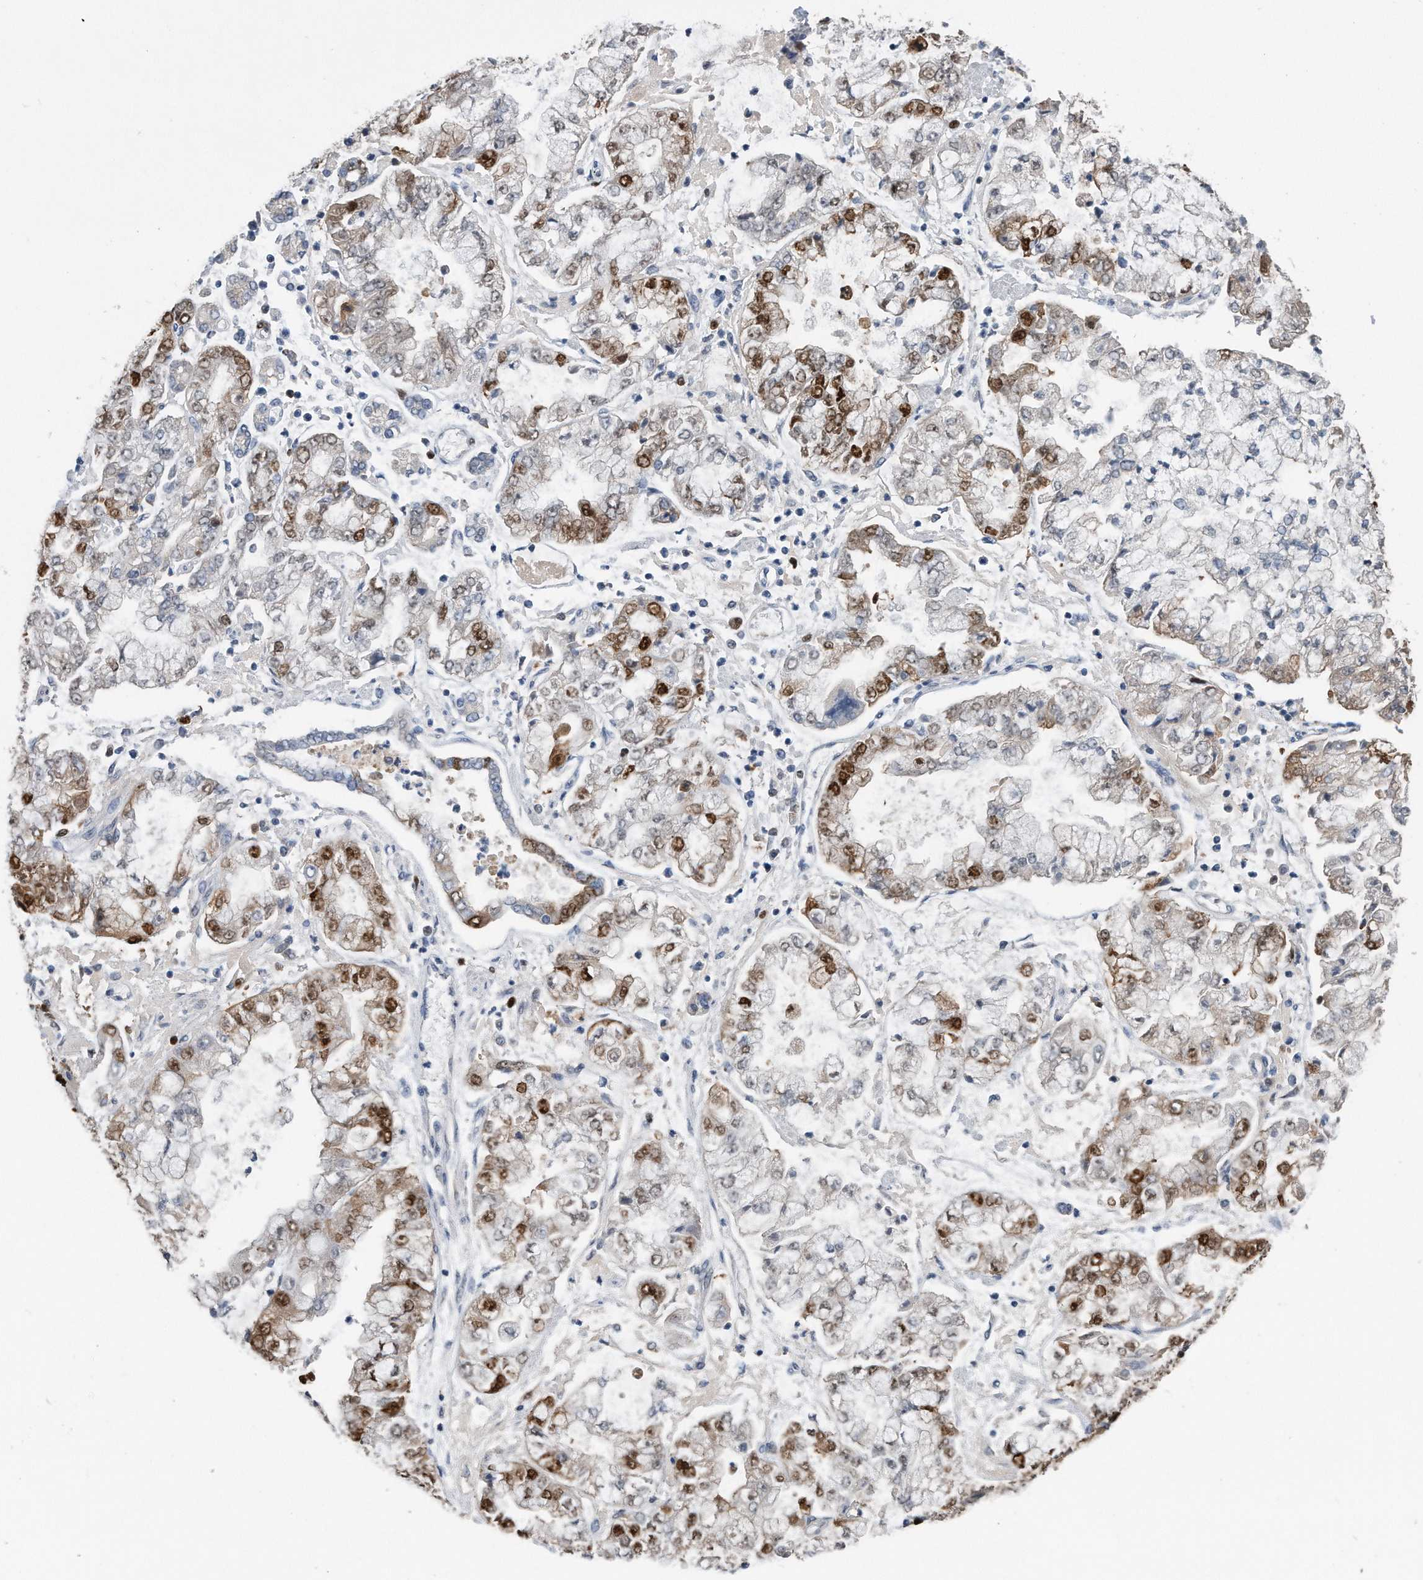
{"staining": {"intensity": "strong", "quantity": "<25%", "location": "nuclear"}, "tissue": "stomach cancer", "cell_type": "Tumor cells", "image_type": "cancer", "snomed": [{"axis": "morphology", "description": "Adenocarcinoma, NOS"}, {"axis": "topography", "description": "Stomach"}], "caption": "A brown stain highlights strong nuclear staining of a protein in human stomach cancer tumor cells. The staining was performed using DAB (3,3'-diaminobenzidine) to visualize the protein expression in brown, while the nuclei were stained in blue with hematoxylin (Magnification: 20x).", "gene": "PCNA", "patient": {"sex": "male", "age": 76}}